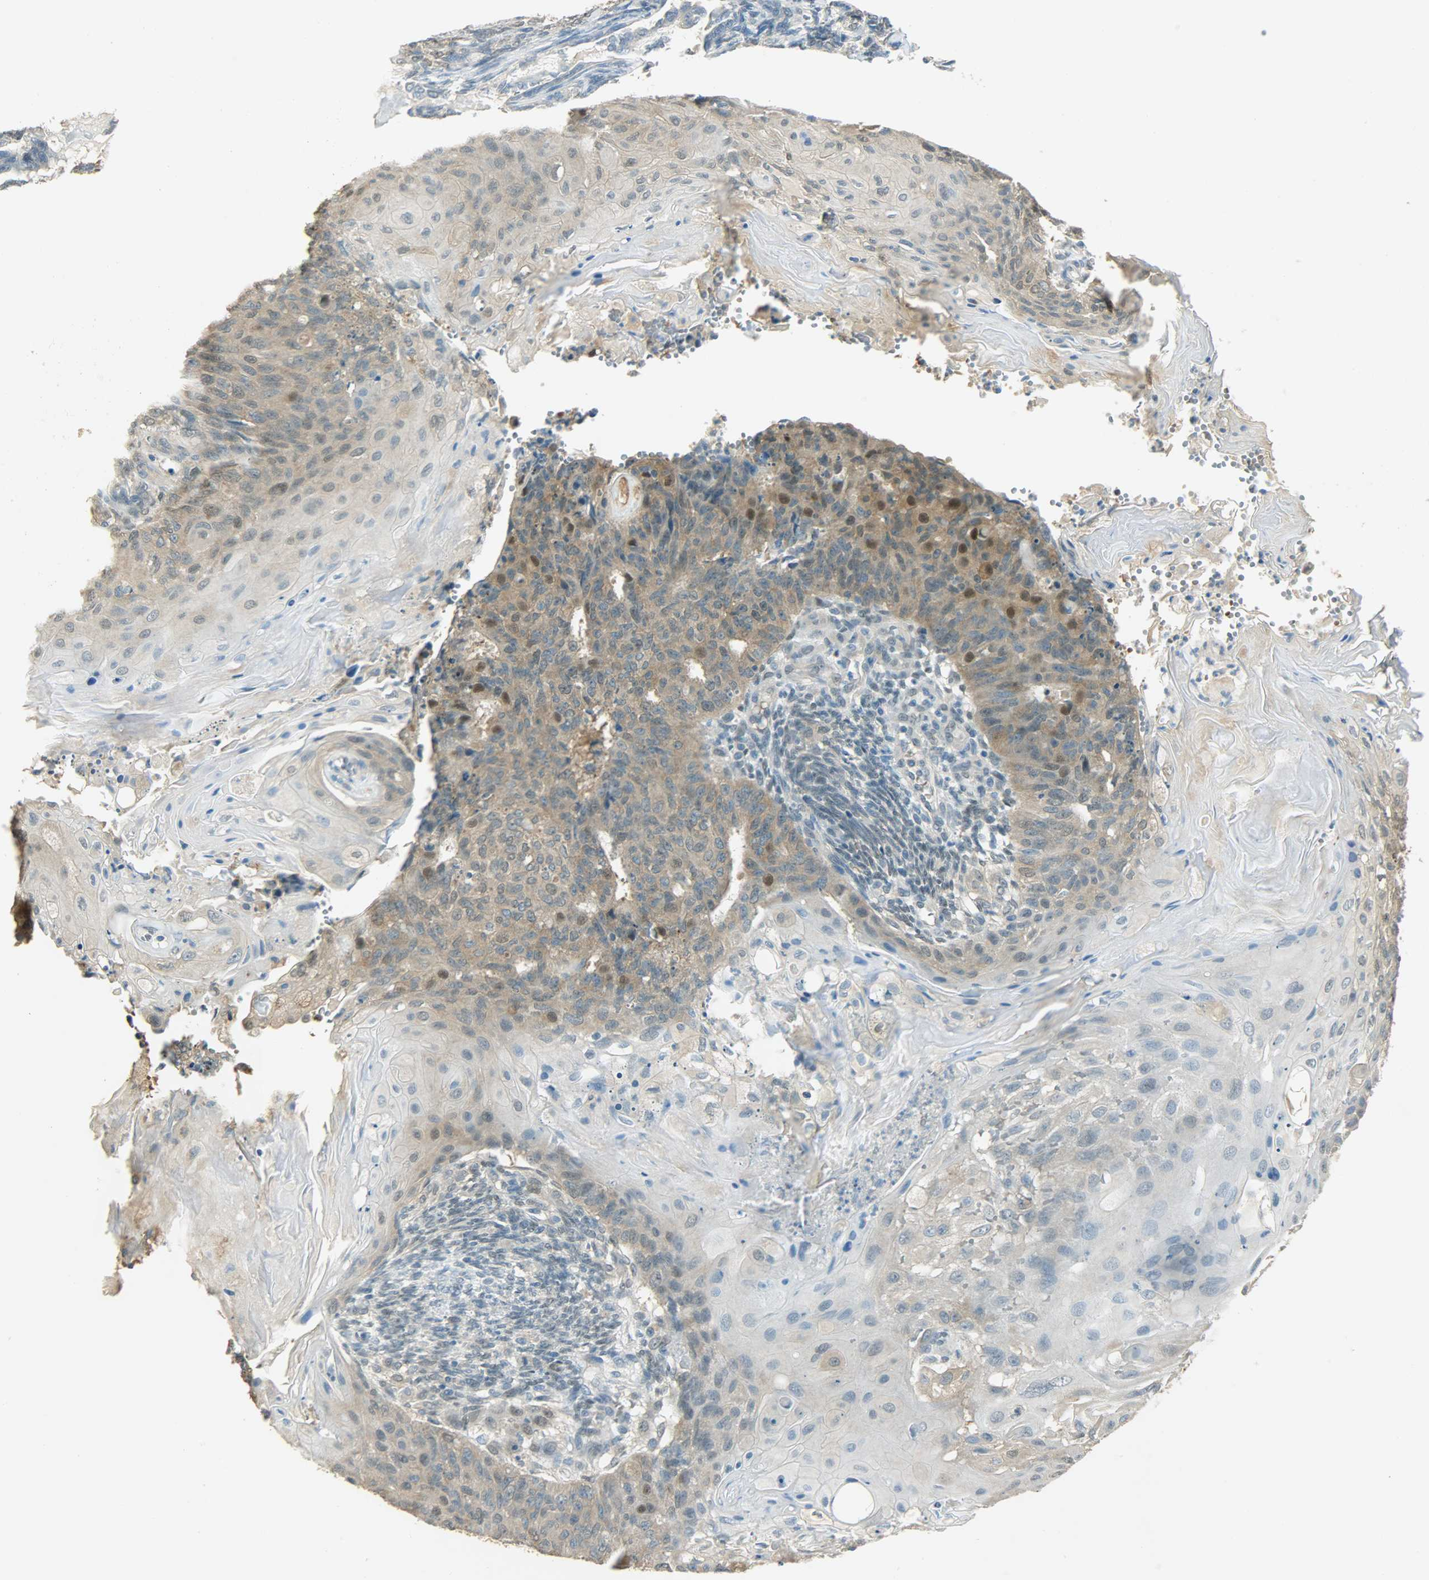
{"staining": {"intensity": "moderate", "quantity": ">75%", "location": "cytoplasmic/membranous,nuclear"}, "tissue": "endometrial cancer", "cell_type": "Tumor cells", "image_type": "cancer", "snomed": [{"axis": "morphology", "description": "Neoplasm, malignant, NOS"}, {"axis": "topography", "description": "Endometrium"}], "caption": "Immunohistochemistry (IHC) of human malignant neoplasm (endometrial) demonstrates medium levels of moderate cytoplasmic/membranous and nuclear staining in about >75% of tumor cells.", "gene": "PRMT5", "patient": {"sex": "female", "age": 74}}